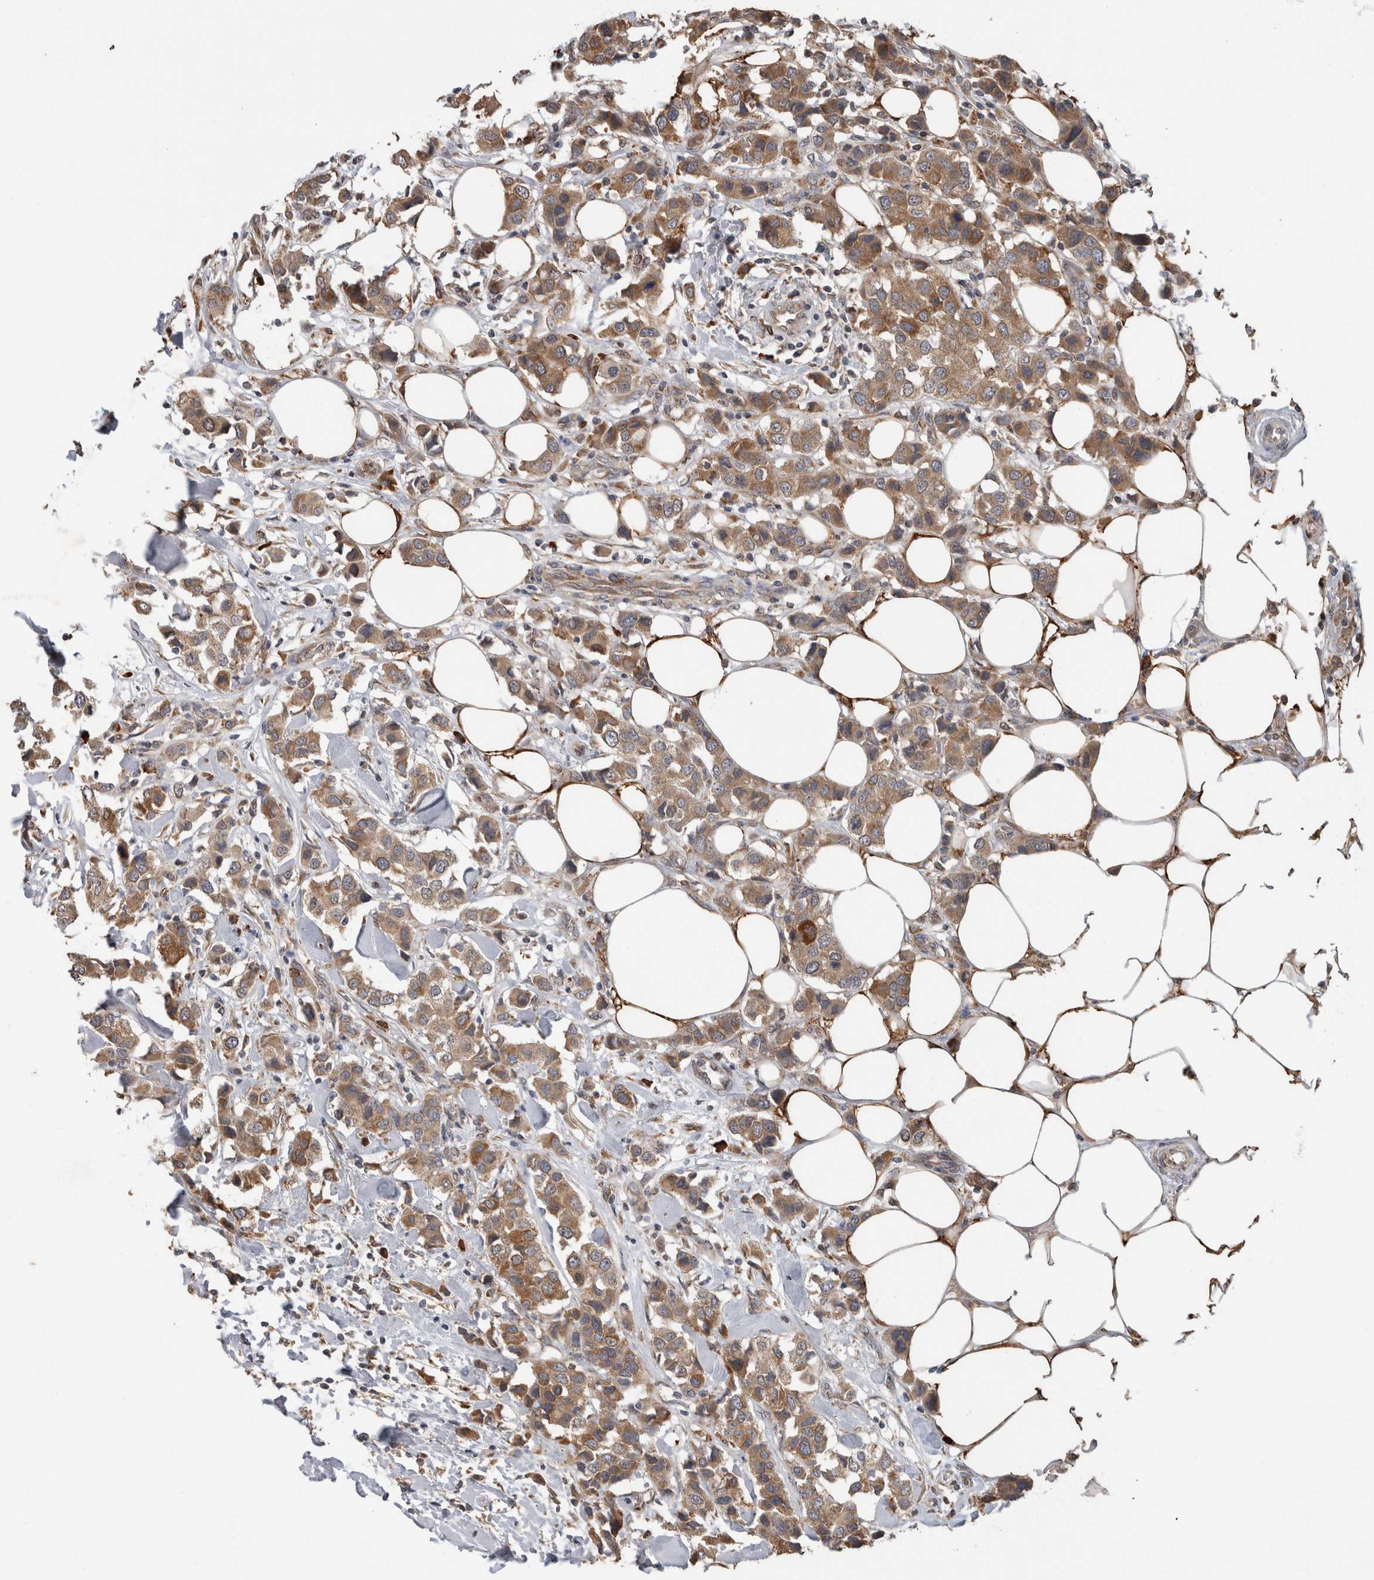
{"staining": {"intensity": "moderate", "quantity": ">75%", "location": "cytoplasmic/membranous"}, "tissue": "breast cancer", "cell_type": "Tumor cells", "image_type": "cancer", "snomed": [{"axis": "morphology", "description": "Normal tissue, NOS"}, {"axis": "morphology", "description": "Duct carcinoma"}, {"axis": "topography", "description": "Breast"}], "caption": "There is medium levels of moderate cytoplasmic/membranous staining in tumor cells of breast cancer, as demonstrated by immunohistochemical staining (brown color).", "gene": "ADGRL3", "patient": {"sex": "female", "age": 50}}